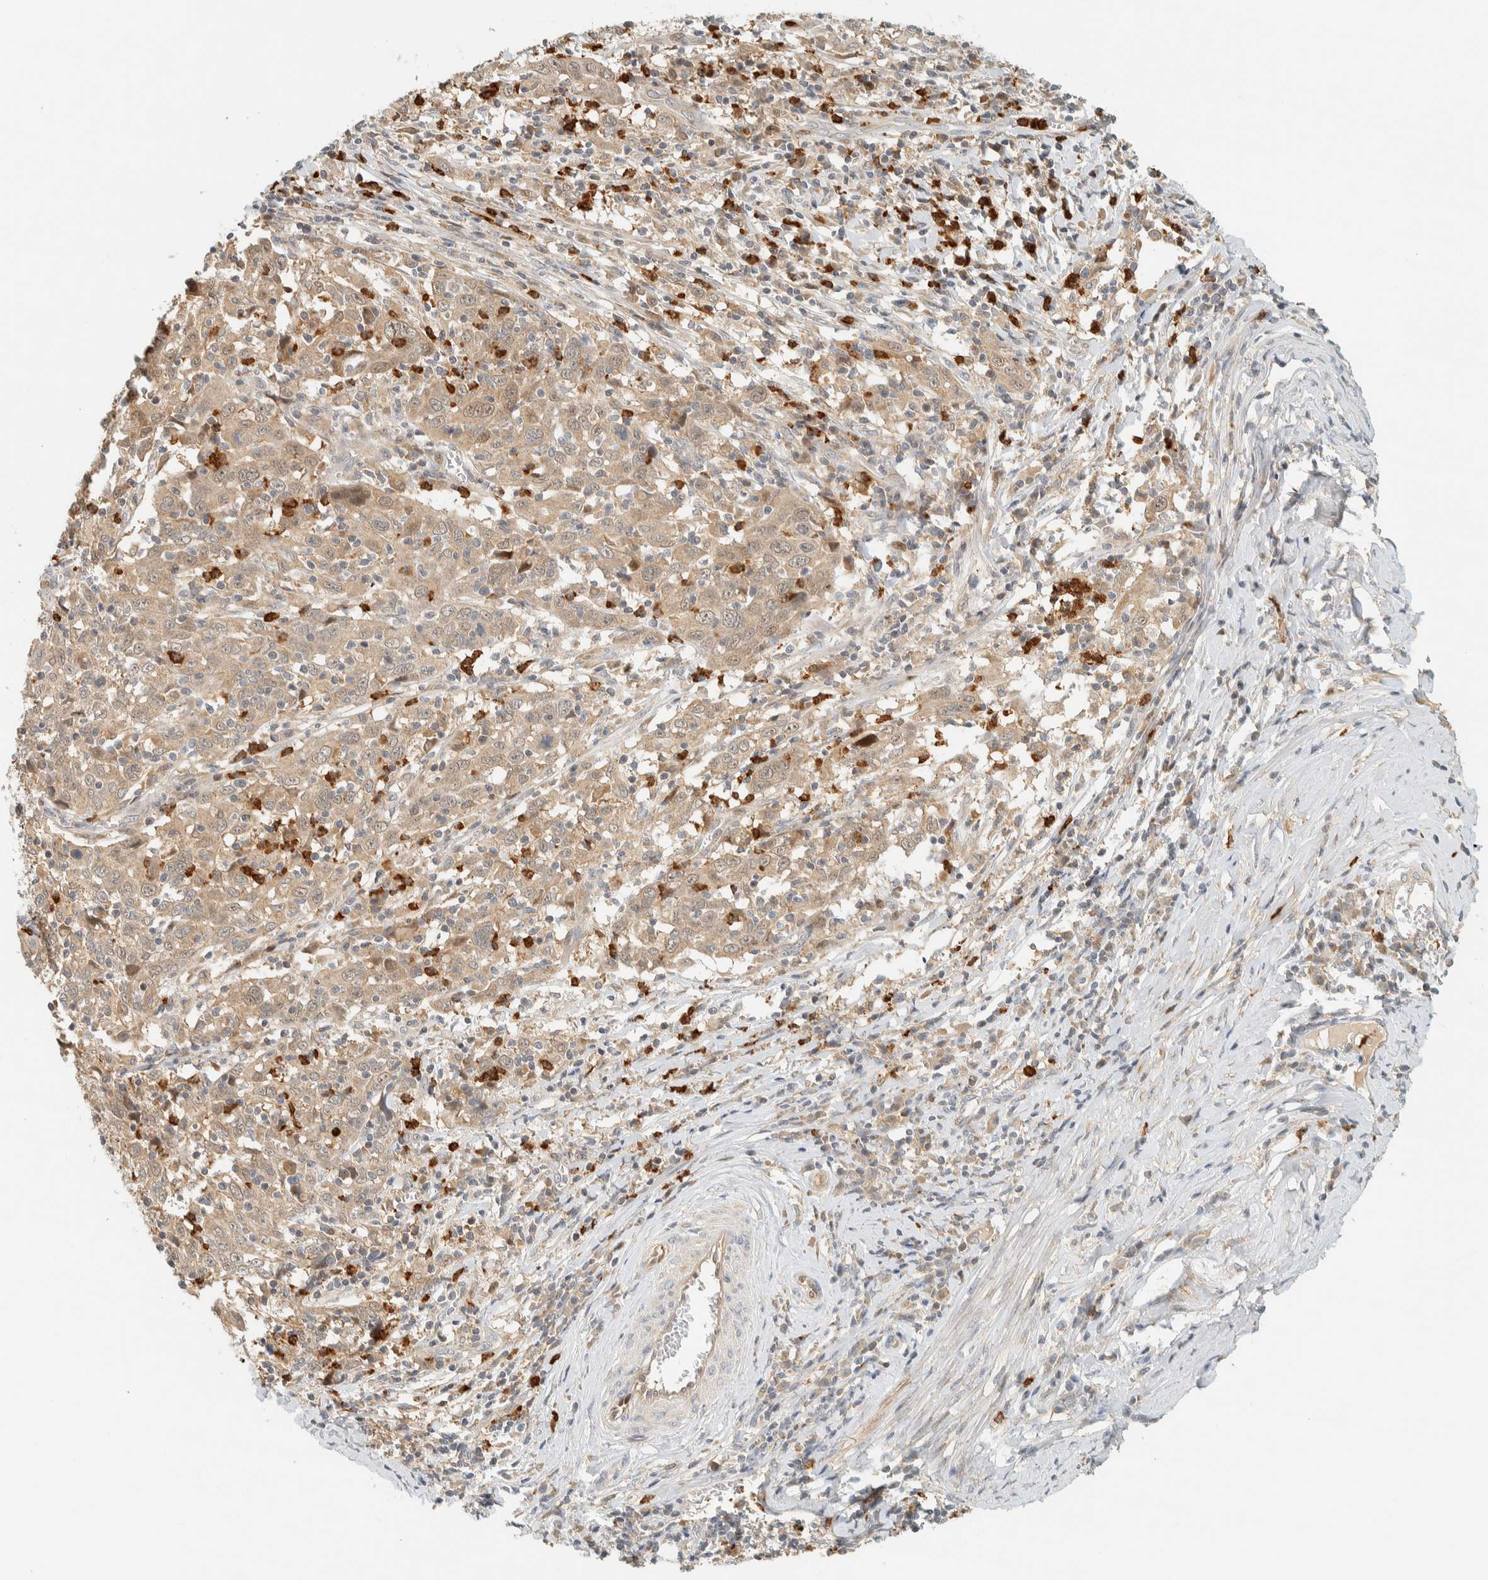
{"staining": {"intensity": "weak", "quantity": ">75%", "location": "cytoplasmic/membranous"}, "tissue": "cervical cancer", "cell_type": "Tumor cells", "image_type": "cancer", "snomed": [{"axis": "morphology", "description": "Squamous cell carcinoma, NOS"}, {"axis": "topography", "description": "Cervix"}], "caption": "A histopathology image of human cervical cancer stained for a protein reveals weak cytoplasmic/membranous brown staining in tumor cells.", "gene": "CCDC171", "patient": {"sex": "female", "age": 46}}